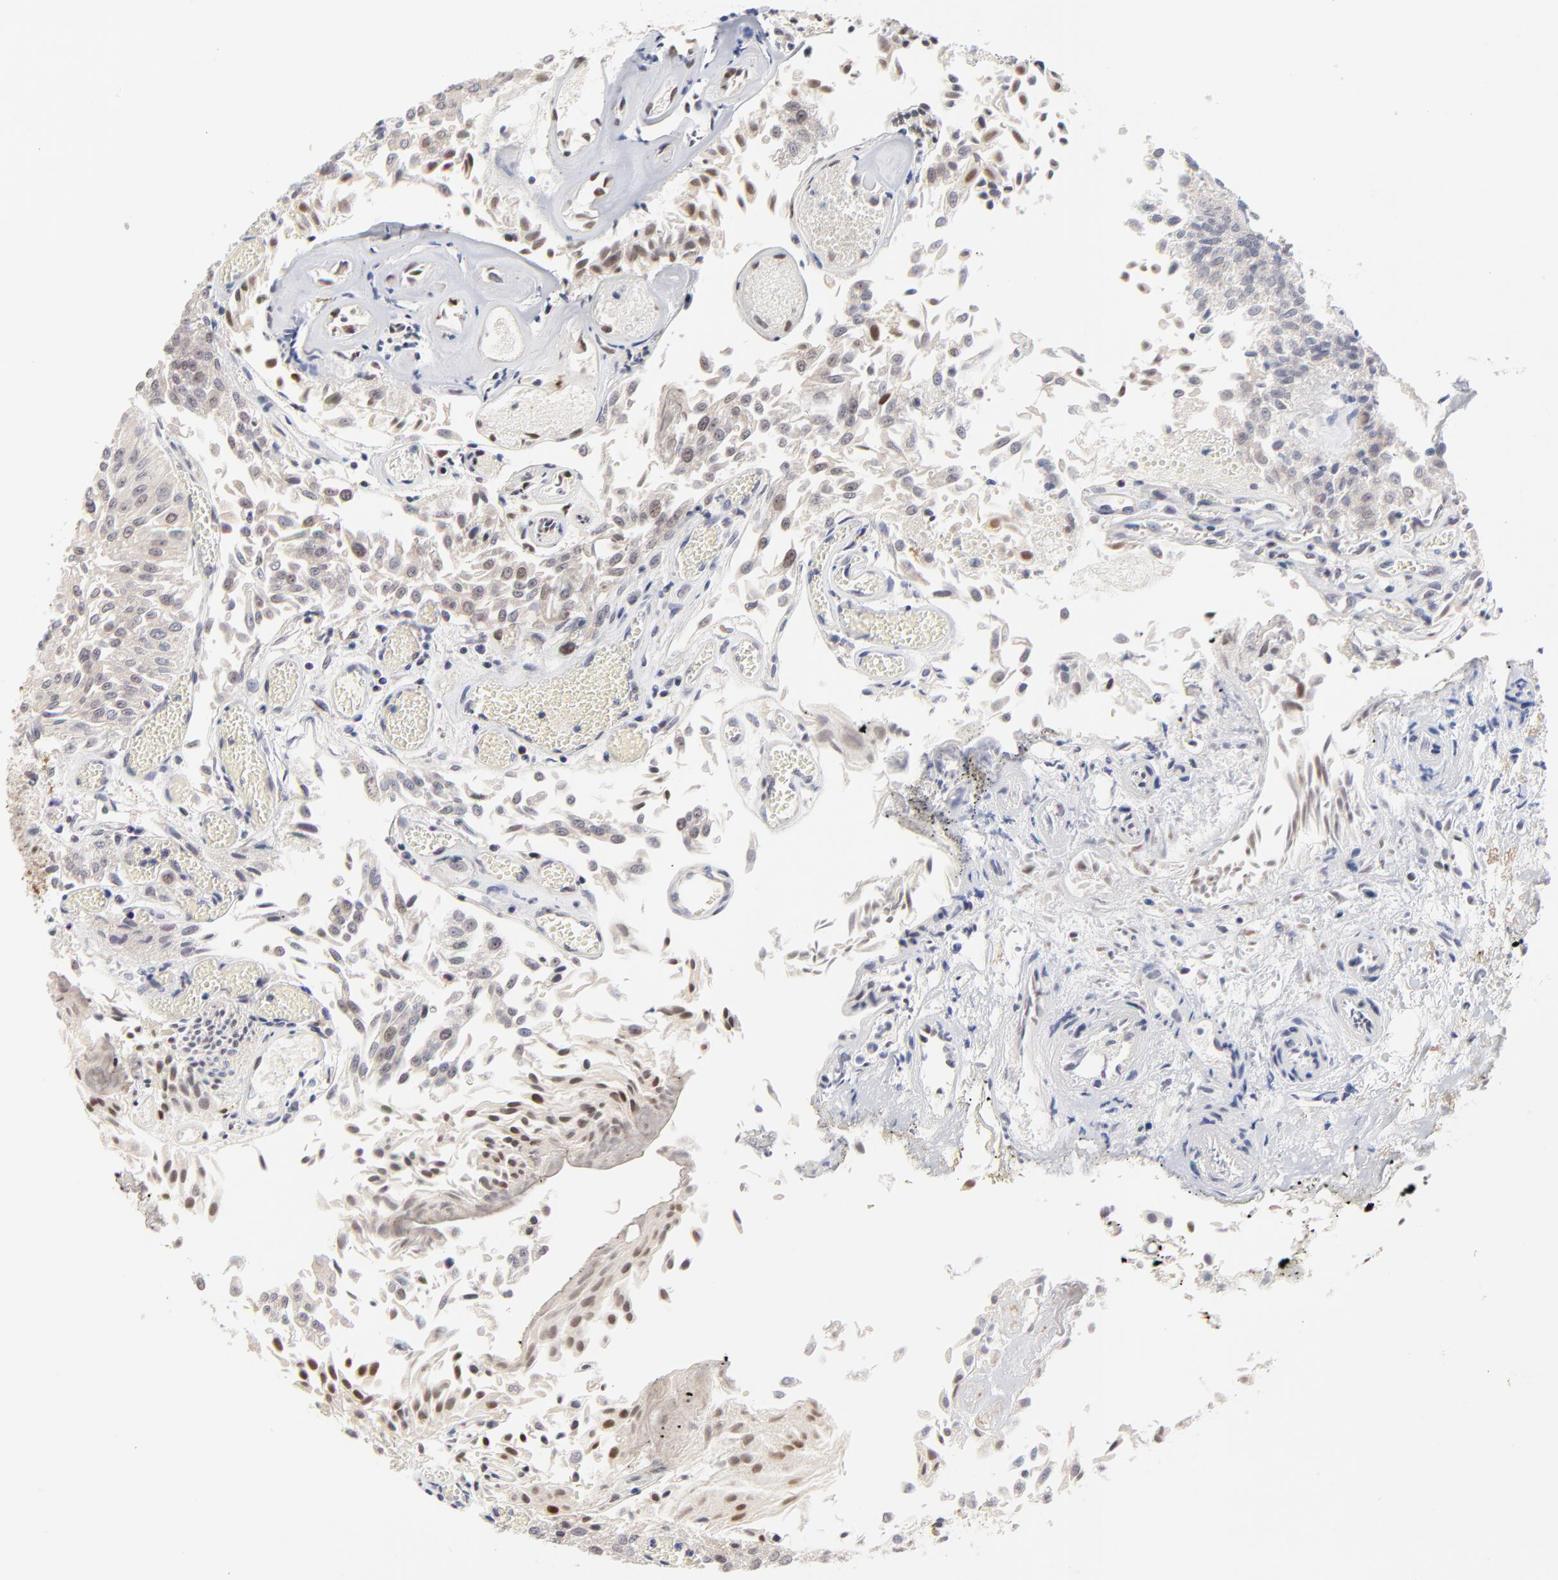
{"staining": {"intensity": "weak", "quantity": "<25%", "location": "nuclear"}, "tissue": "urothelial cancer", "cell_type": "Tumor cells", "image_type": "cancer", "snomed": [{"axis": "morphology", "description": "Urothelial carcinoma, Low grade"}, {"axis": "topography", "description": "Urinary bladder"}], "caption": "A high-resolution micrograph shows immunohistochemistry (IHC) staining of urothelial cancer, which reveals no significant staining in tumor cells.", "gene": "OGFOD1", "patient": {"sex": "male", "age": 86}}